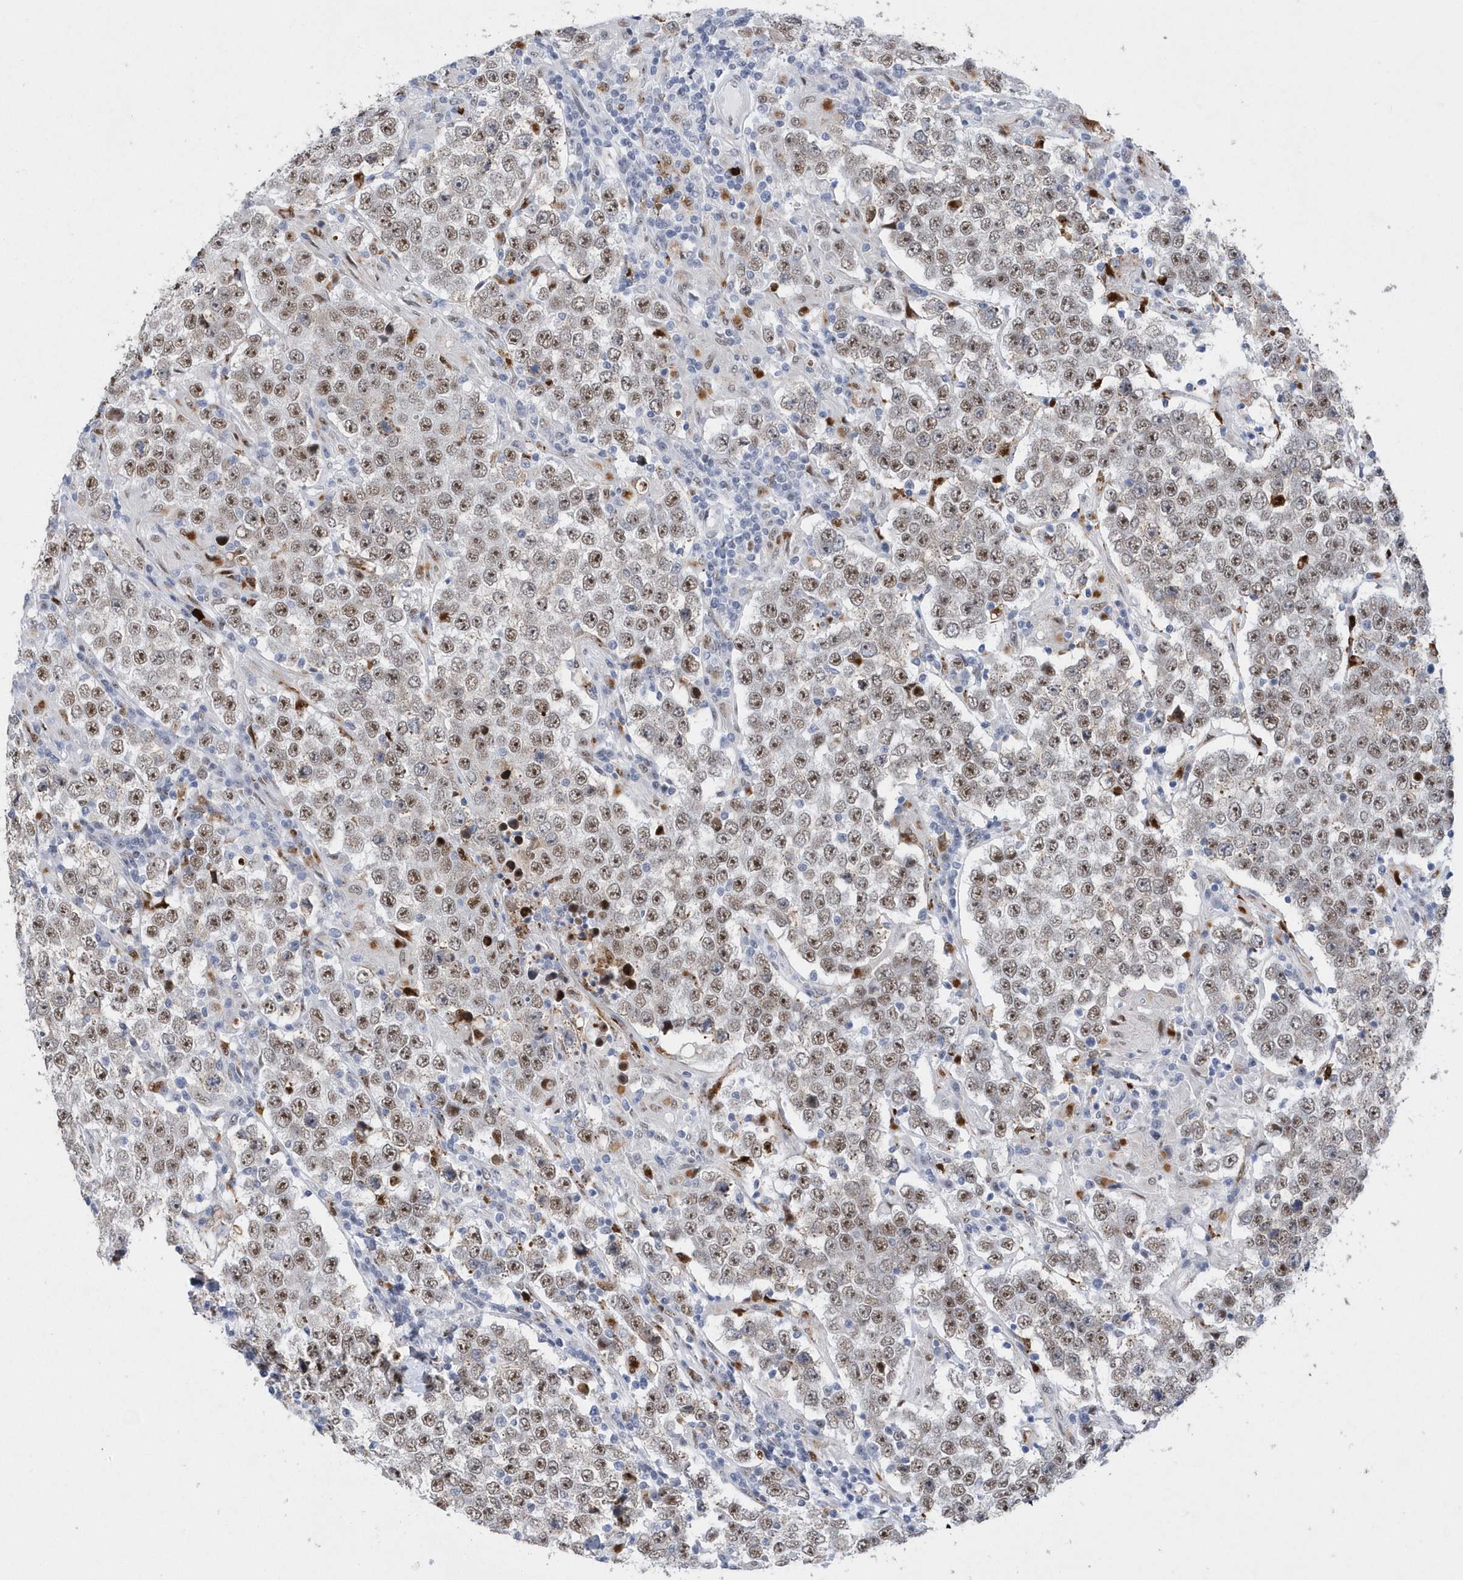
{"staining": {"intensity": "moderate", "quantity": ">75%", "location": "nuclear"}, "tissue": "testis cancer", "cell_type": "Tumor cells", "image_type": "cancer", "snomed": [{"axis": "morphology", "description": "Normal tissue, NOS"}, {"axis": "morphology", "description": "Urothelial carcinoma, High grade"}, {"axis": "morphology", "description": "Seminoma, NOS"}, {"axis": "morphology", "description": "Carcinoma, Embryonal, NOS"}, {"axis": "topography", "description": "Urinary bladder"}, {"axis": "topography", "description": "Testis"}], "caption": "A high-resolution micrograph shows immunohistochemistry staining of testis seminoma, which shows moderate nuclear staining in about >75% of tumor cells.", "gene": "RPP30", "patient": {"sex": "male", "age": 41}}